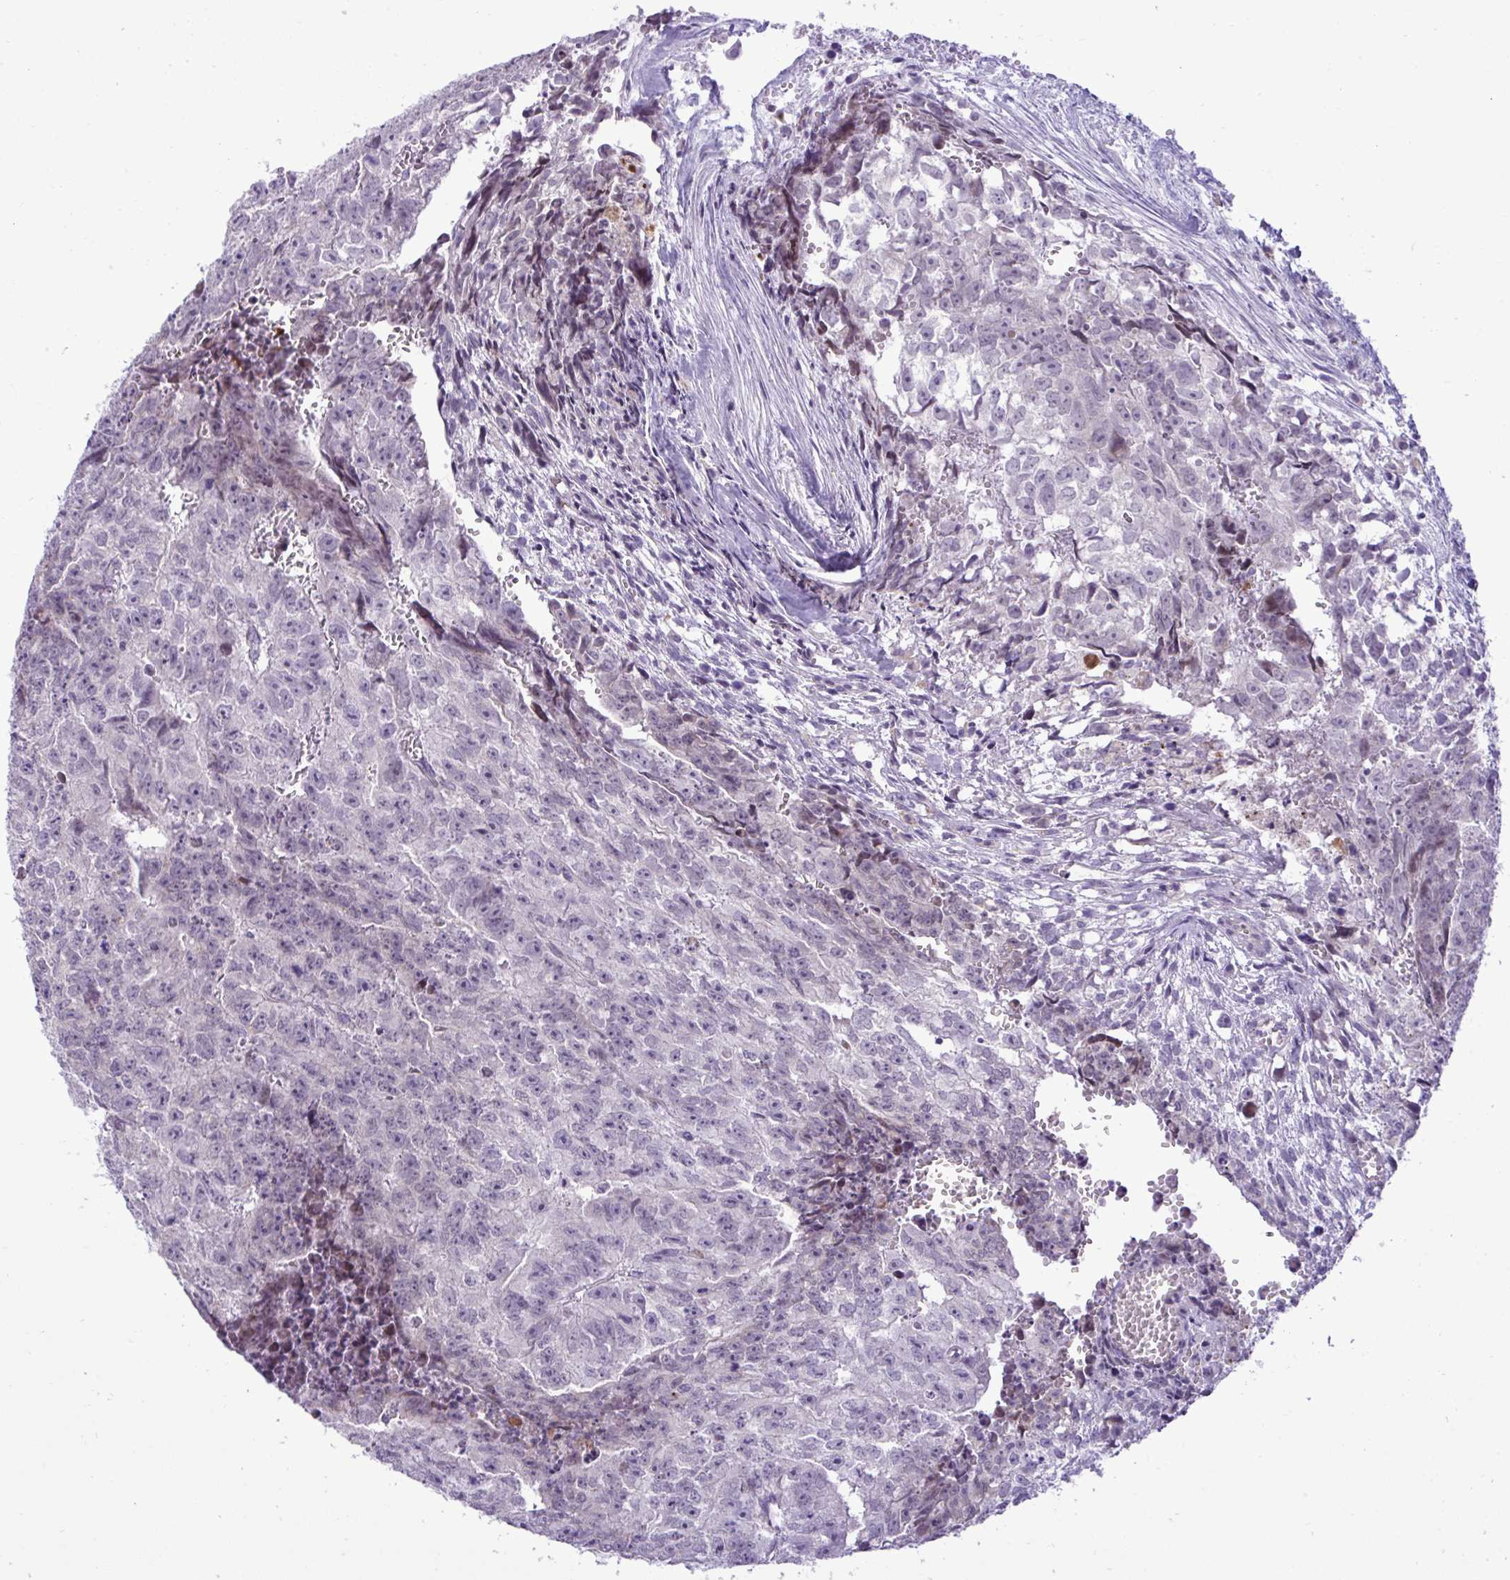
{"staining": {"intensity": "negative", "quantity": "none", "location": "none"}, "tissue": "testis cancer", "cell_type": "Tumor cells", "image_type": "cancer", "snomed": [{"axis": "morphology", "description": "Carcinoma, Embryonal, NOS"}, {"axis": "morphology", "description": "Teratoma, malignant, NOS"}, {"axis": "topography", "description": "Testis"}], "caption": "Immunohistochemistry (IHC) micrograph of neoplastic tissue: human testis embryonal carcinoma stained with DAB shows no significant protein staining in tumor cells.", "gene": "SPAG1", "patient": {"sex": "male", "age": 24}}